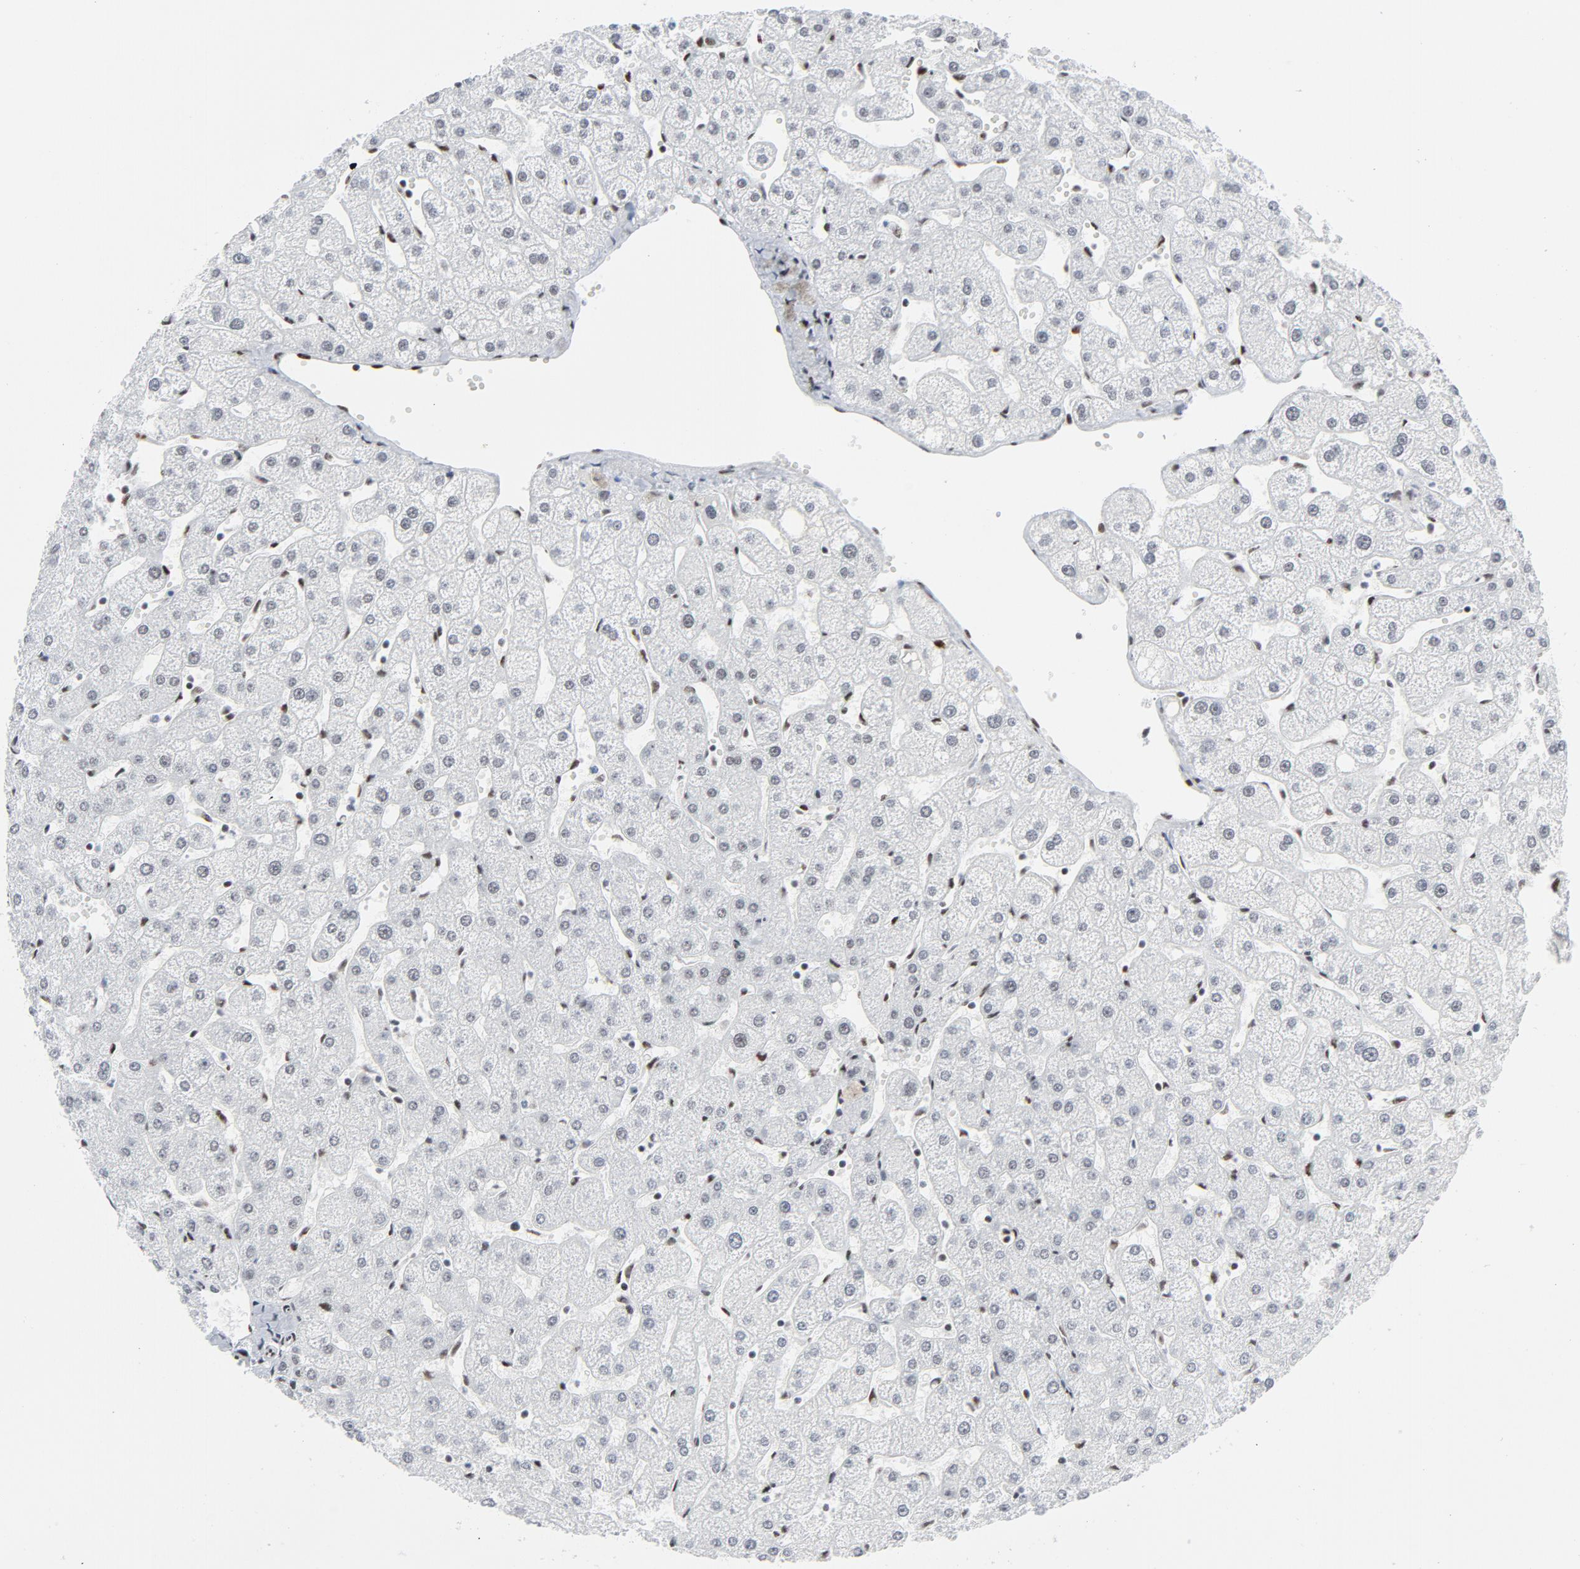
{"staining": {"intensity": "negative", "quantity": "none", "location": "none"}, "tissue": "liver", "cell_type": "Cholangiocytes", "image_type": "normal", "snomed": [{"axis": "morphology", "description": "Normal tissue, NOS"}, {"axis": "topography", "description": "Liver"}], "caption": "This image is of benign liver stained with immunohistochemistry to label a protein in brown with the nuclei are counter-stained blue. There is no positivity in cholangiocytes. The staining is performed using DAB brown chromogen with nuclei counter-stained in using hematoxylin.", "gene": "HSF1", "patient": {"sex": "male", "age": 67}}